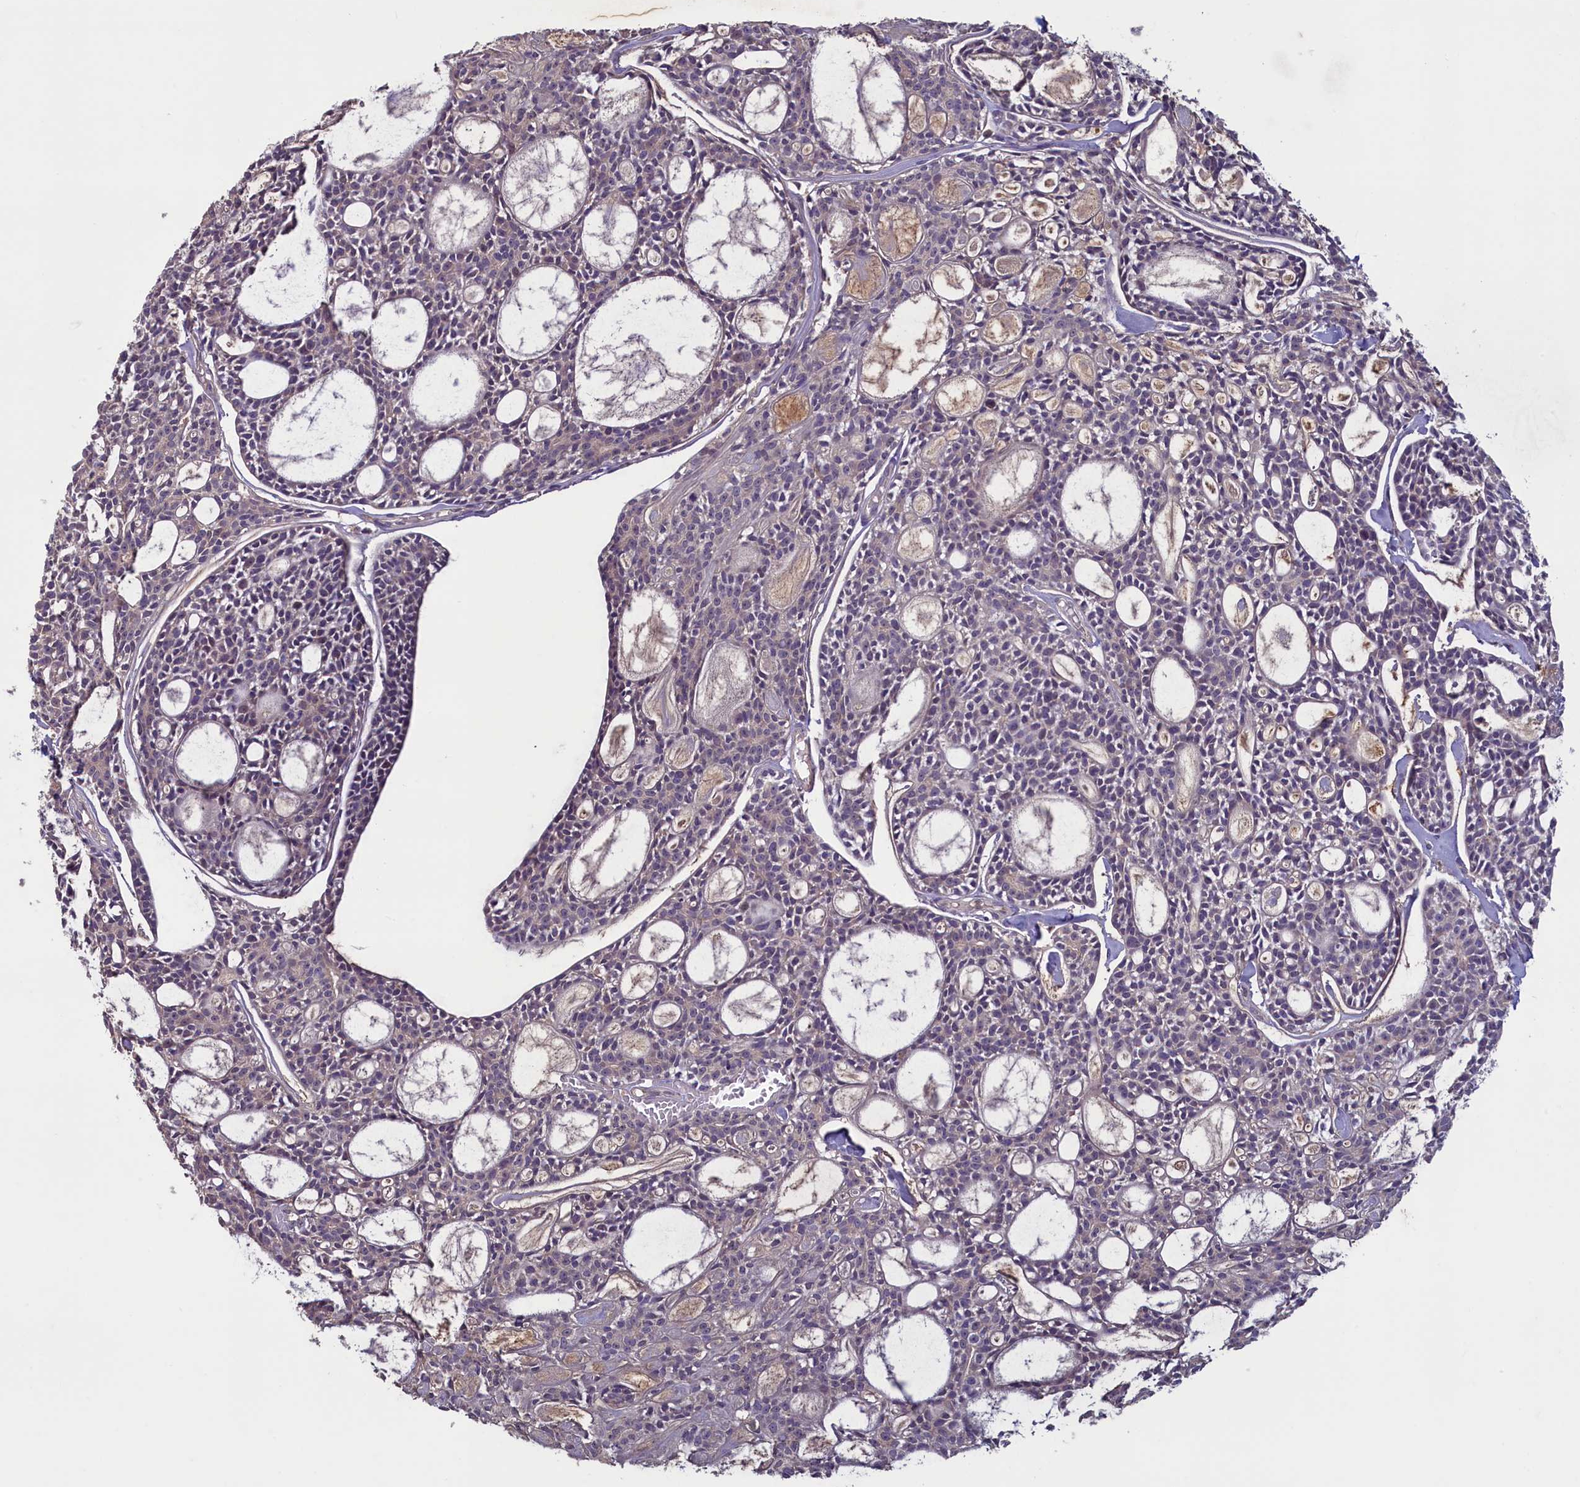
{"staining": {"intensity": "negative", "quantity": "none", "location": "none"}, "tissue": "head and neck cancer", "cell_type": "Tumor cells", "image_type": "cancer", "snomed": [{"axis": "morphology", "description": "Adenocarcinoma, NOS"}, {"axis": "topography", "description": "Salivary gland"}, {"axis": "topography", "description": "Head-Neck"}], "caption": "This is a image of IHC staining of head and neck adenocarcinoma, which shows no expression in tumor cells. (Stains: DAB (3,3'-diaminobenzidine) IHC with hematoxylin counter stain, Microscopy: brightfield microscopy at high magnification).", "gene": "ATF7IP2", "patient": {"sex": "male", "age": 55}}